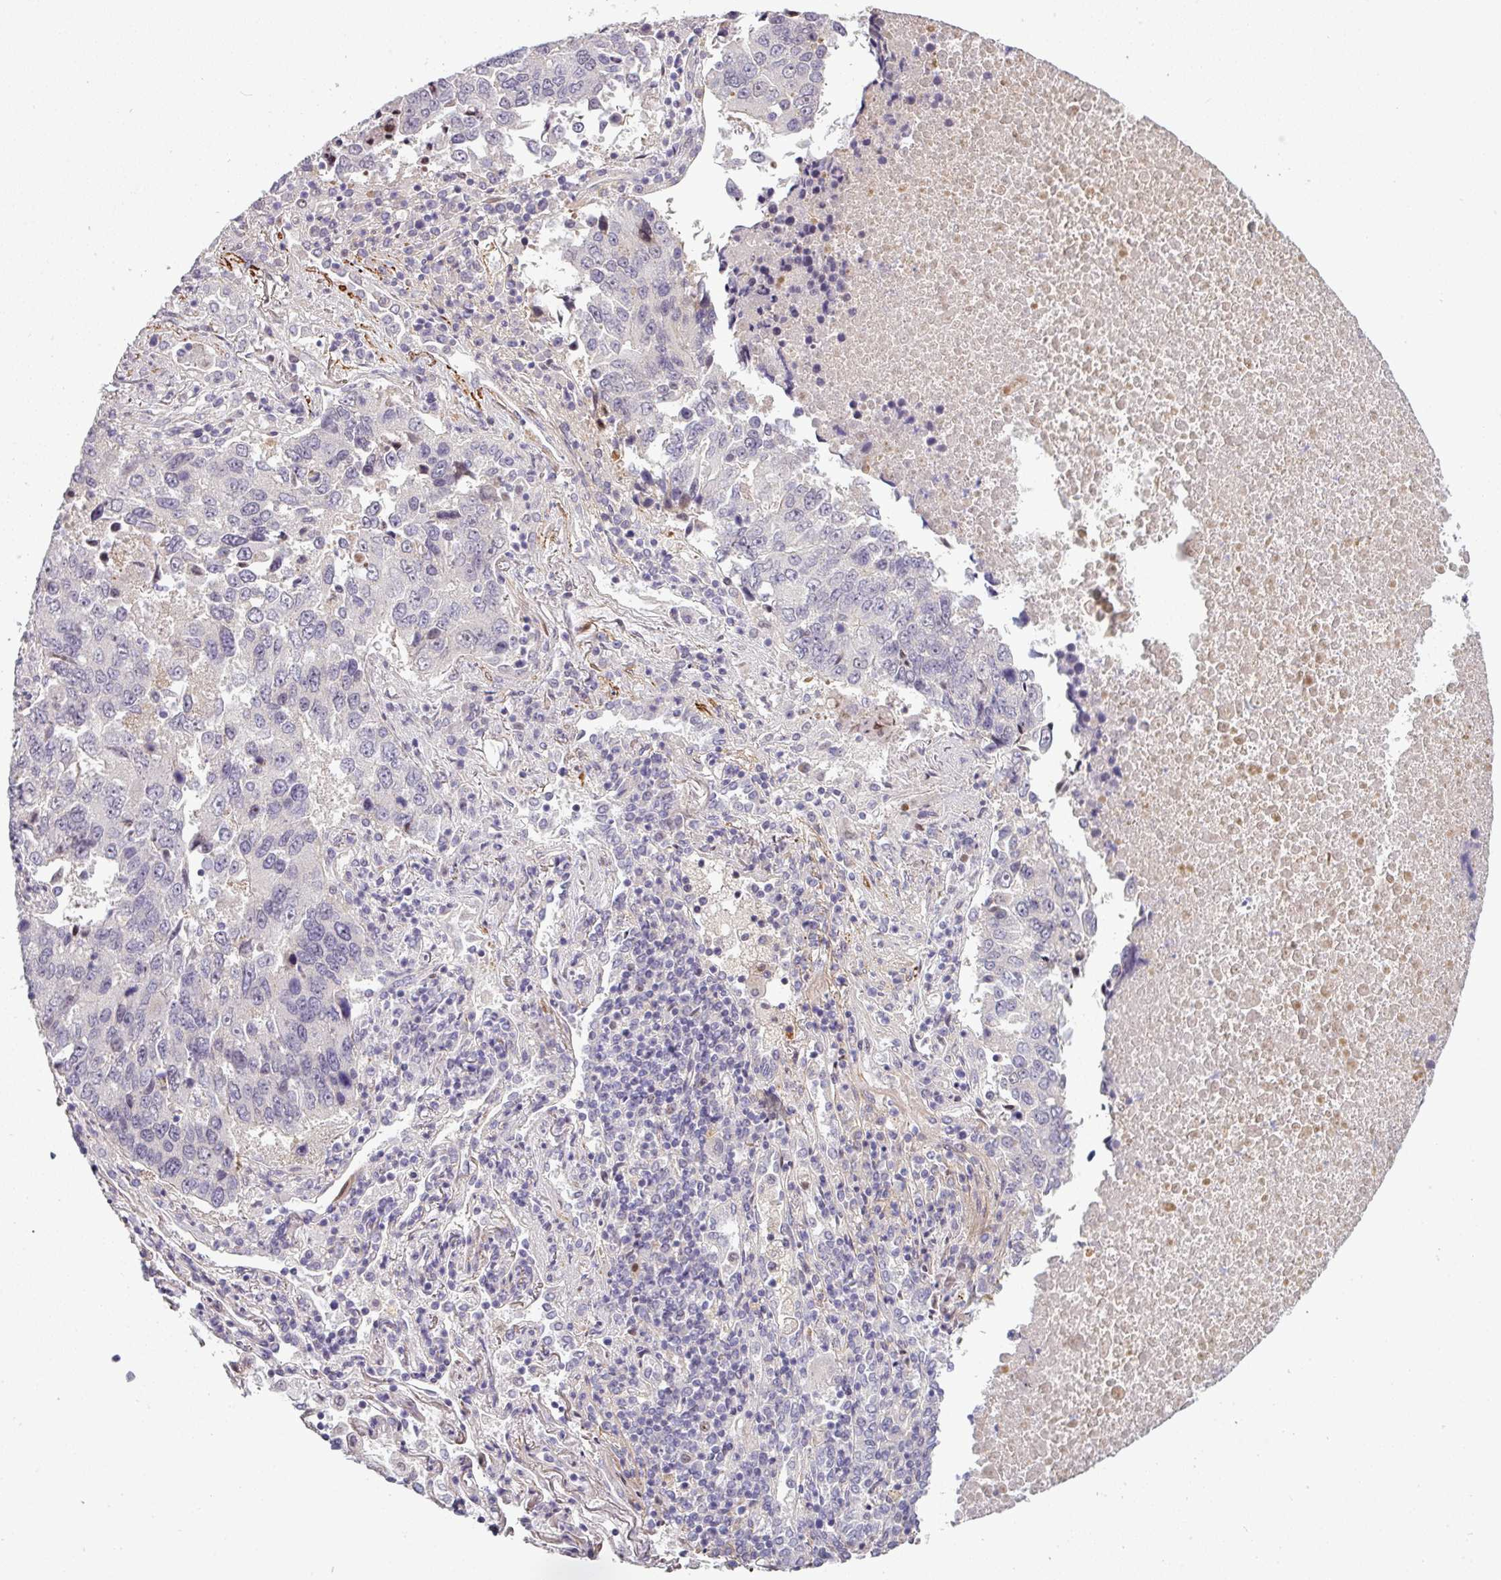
{"staining": {"intensity": "negative", "quantity": "none", "location": "none"}, "tissue": "lung cancer", "cell_type": "Tumor cells", "image_type": "cancer", "snomed": [{"axis": "morphology", "description": "Squamous cell carcinoma, NOS"}, {"axis": "topography", "description": "Lung"}], "caption": "DAB immunohistochemical staining of squamous cell carcinoma (lung) demonstrates no significant expression in tumor cells.", "gene": "C2orf16", "patient": {"sex": "female", "age": 66}}